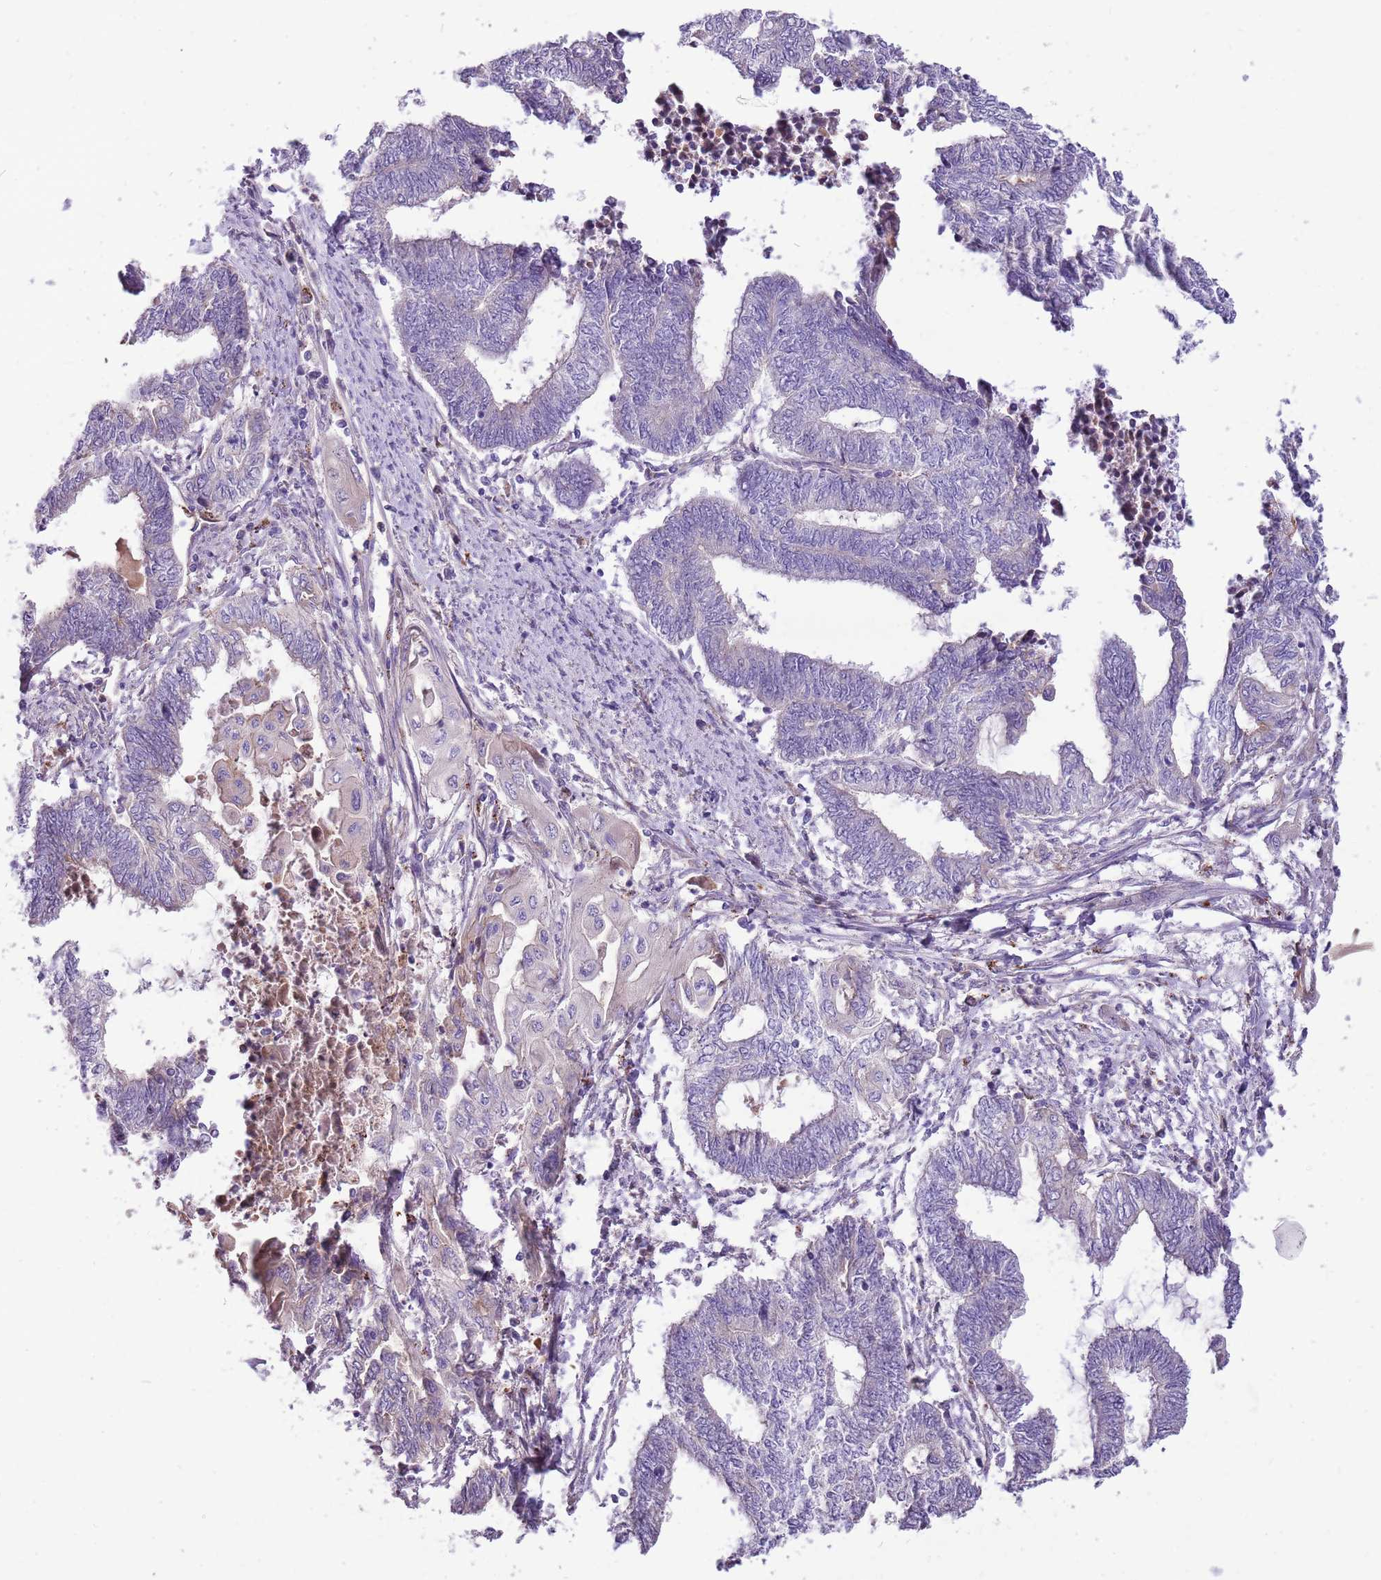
{"staining": {"intensity": "negative", "quantity": "none", "location": "none"}, "tissue": "endometrial cancer", "cell_type": "Tumor cells", "image_type": "cancer", "snomed": [{"axis": "morphology", "description": "Adenocarcinoma, NOS"}, {"axis": "topography", "description": "Uterus"}, {"axis": "topography", "description": "Endometrium"}], "caption": "DAB (3,3'-diaminobenzidine) immunohistochemical staining of human endometrial cancer (adenocarcinoma) exhibits no significant expression in tumor cells.", "gene": "NTN4", "patient": {"sex": "female", "age": 70}}